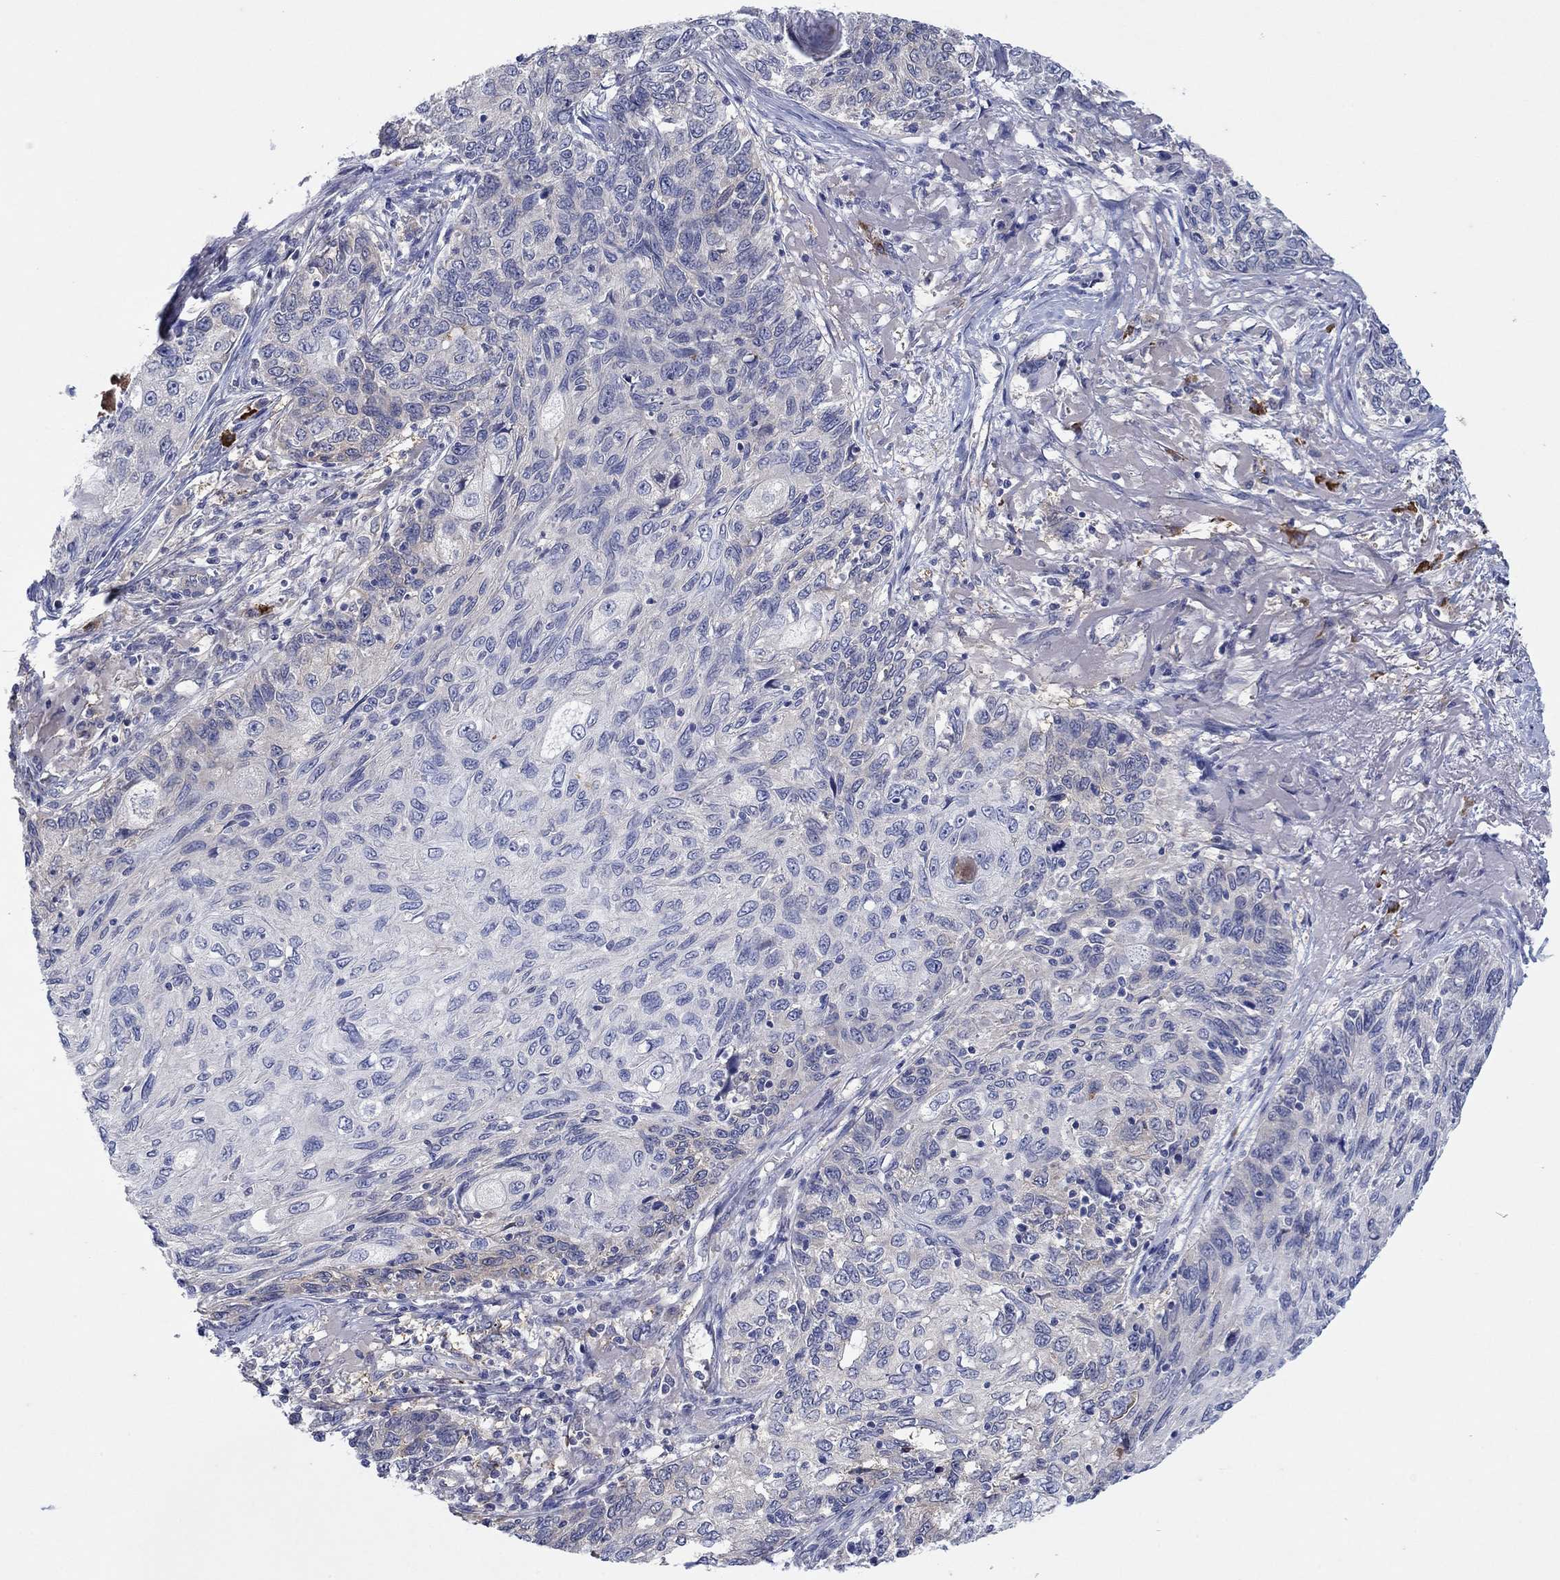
{"staining": {"intensity": "weak", "quantity": "<25%", "location": "cytoplasmic/membranous"}, "tissue": "skin cancer", "cell_type": "Tumor cells", "image_type": "cancer", "snomed": [{"axis": "morphology", "description": "Squamous cell carcinoma, NOS"}, {"axis": "topography", "description": "Skin"}], "caption": "Immunohistochemistry of squamous cell carcinoma (skin) shows no staining in tumor cells.", "gene": "PLCL2", "patient": {"sex": "male", "age": 92}}